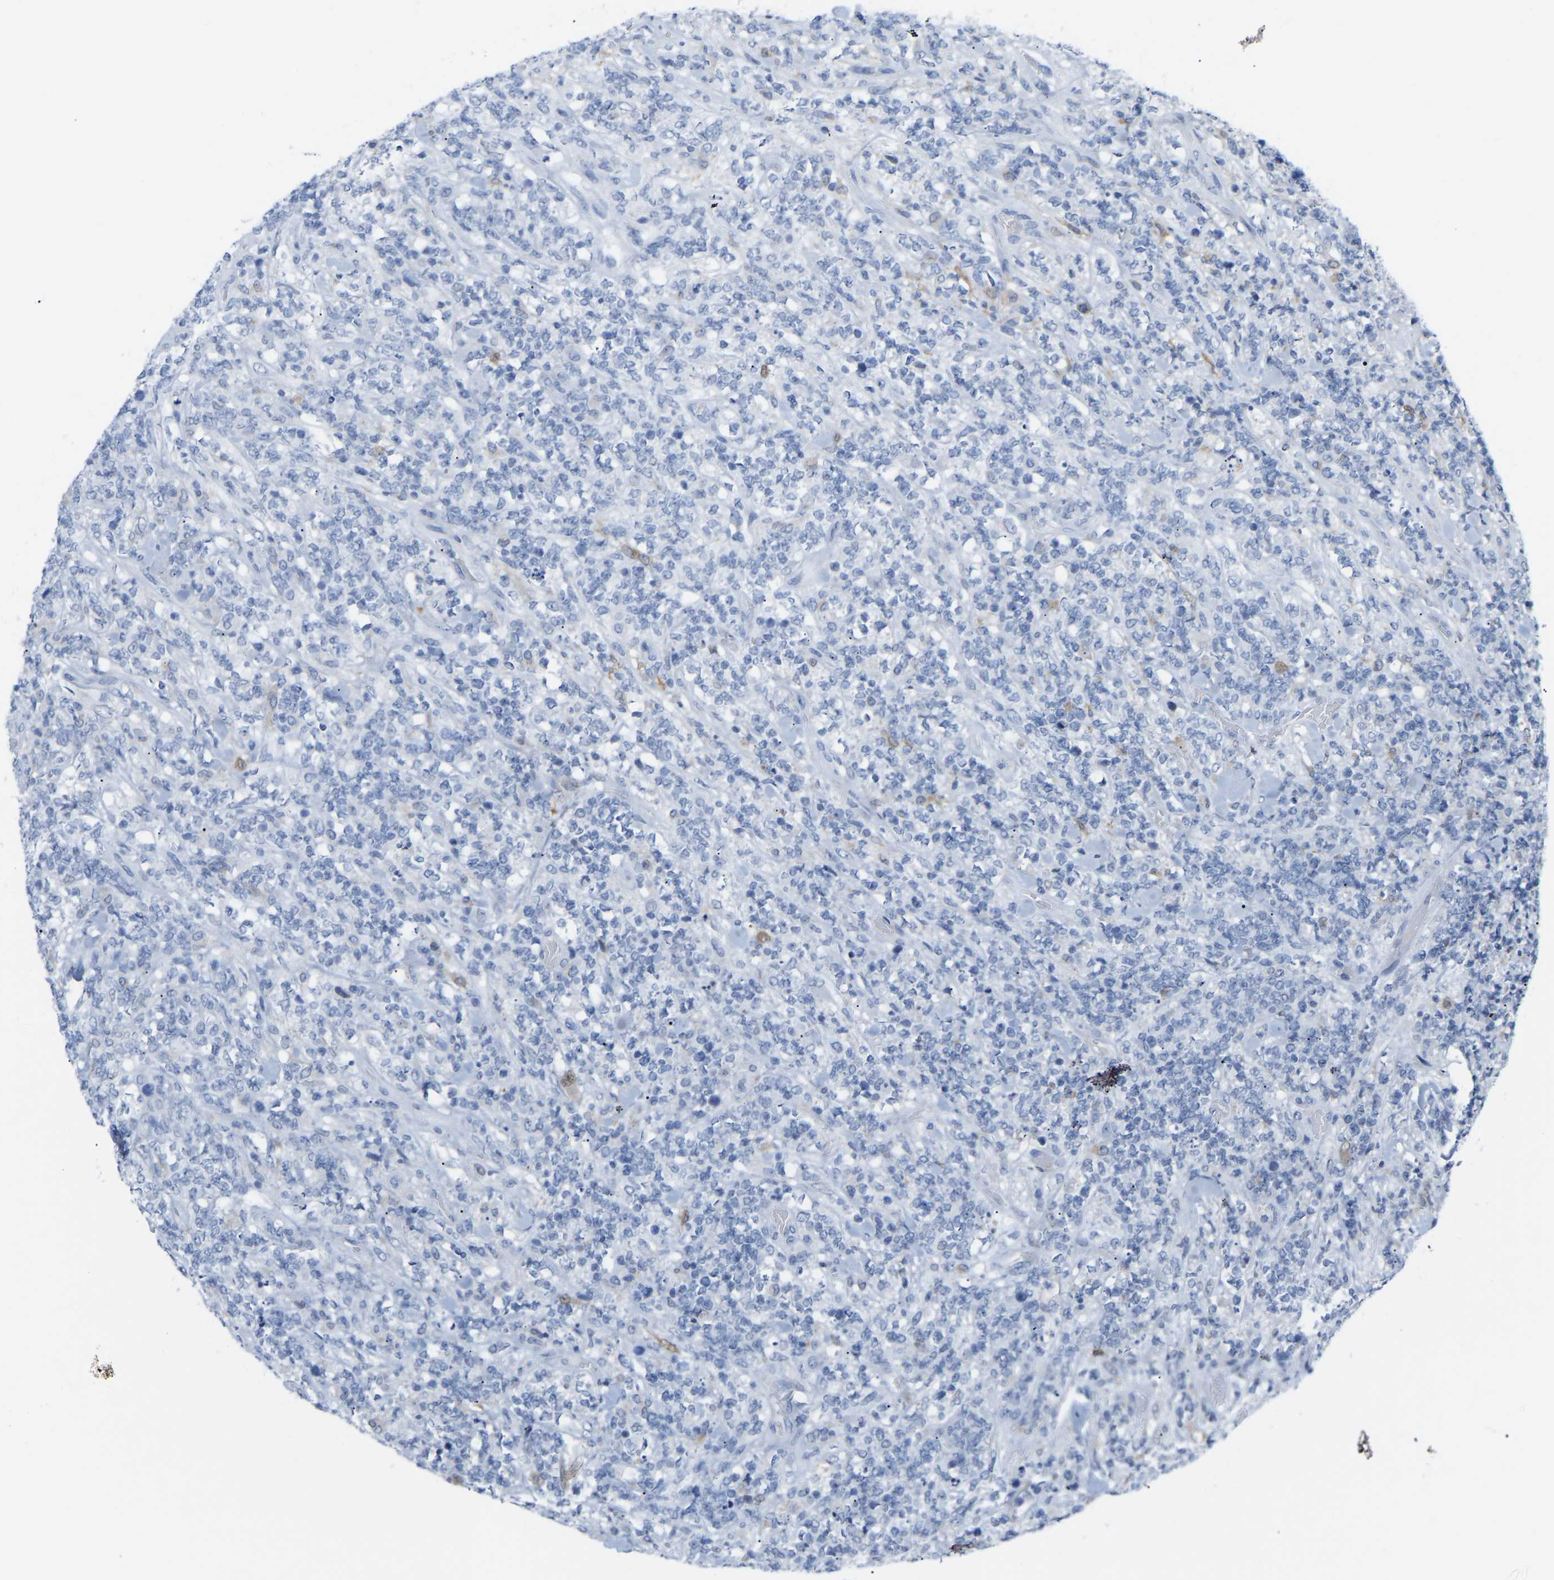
{"staining": {"intensity": "negative", "quantity": "none", "location": "none"}, "tissue": "lymphoma", "cell_type": "Tumor cells", "image_type": "cancer", "snomed": [{"axis": "morphology", "description": "Malignant lymphoma, non-Hodgkin's type, High grade"}, {"axis": "topography", "description": "Soft tissue"}], "caption": "Tumor cells show no significant staining in lymphoma. The staining was performed using DAB (3,3'-diaminobenzidine) to visualize the protein expression in brown, while the nuclei were stained in blue with hematoxylin (Magnification: 20x).", "gene": "ABTB2", "patient": {"sex": "male", "age": 18}}